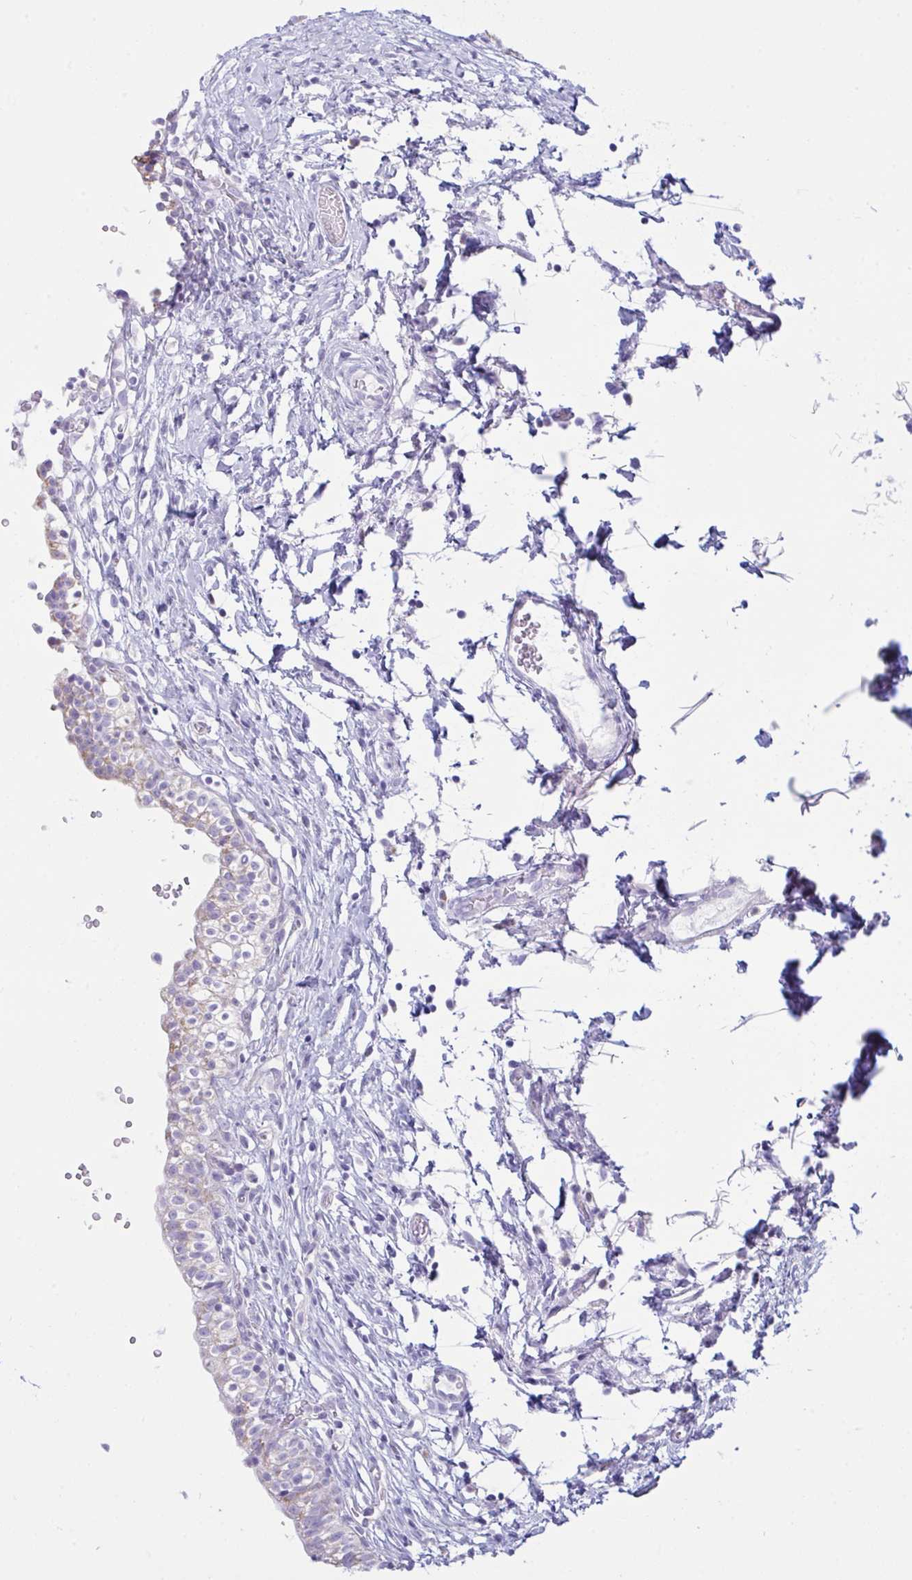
{"staining": {"intensity": "weak", "quantity": "<25%", "location": "cytoplasmic/membranous"}, "tissue": "urinary bladder", "cell_type": "Urothelial cells", "image_type": "normal", "snomed": [{"axis": "morphology", "description": "Normal tissue, NOS"}, {"axis": "topography", "description": "Urinary bladder"}, {"axis": "topography", "description": "Peripheral nerve tissue"}], "caption": "Immunohistochemistry (IHC) of benign human urinary bladder displays no expression in urothelial cells.", "gene": "BBS1", "patient": {"sex": "male", "age": 55}}